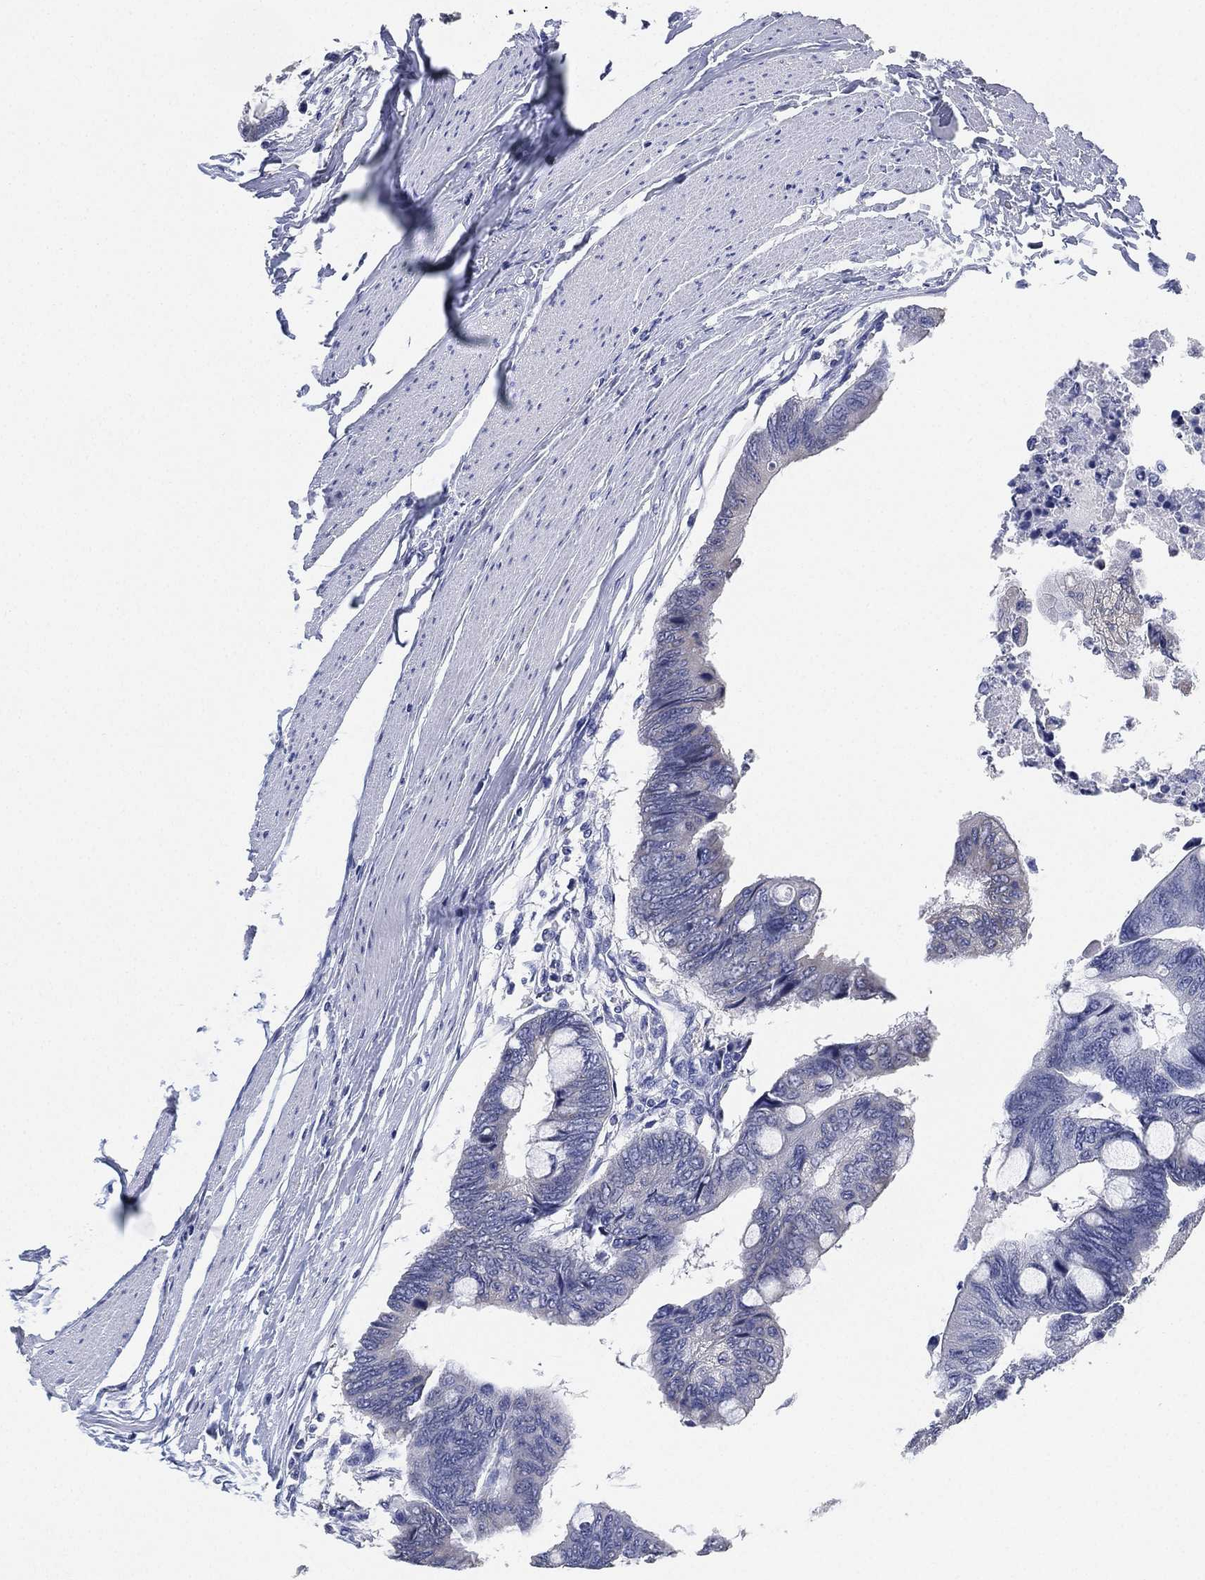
{"staining": {"intensity": "negative", "quantity": "none", "location": "none"}, "tissue": "colorectal cancer", "cell_type": "Tumor cells", "image_type": "cancer", "snomed": [{"axis": "morphology", "description": "Normal tissue, NOS"}, {"axis": "morphology", "description": "Adenocarcinoma, NOS"}, {"axis": "topography", "description": "Rectum"}, {"axis": "topography", "description": "Peripheral nerve tissue"}], "caption": "Immunohistochemical staining of human colorectal cancer (adenocarcinoma) reveals no significant positivity in tumor cells.", "gene": "IYD", "patient": {"sex": "male", "age": 92}}